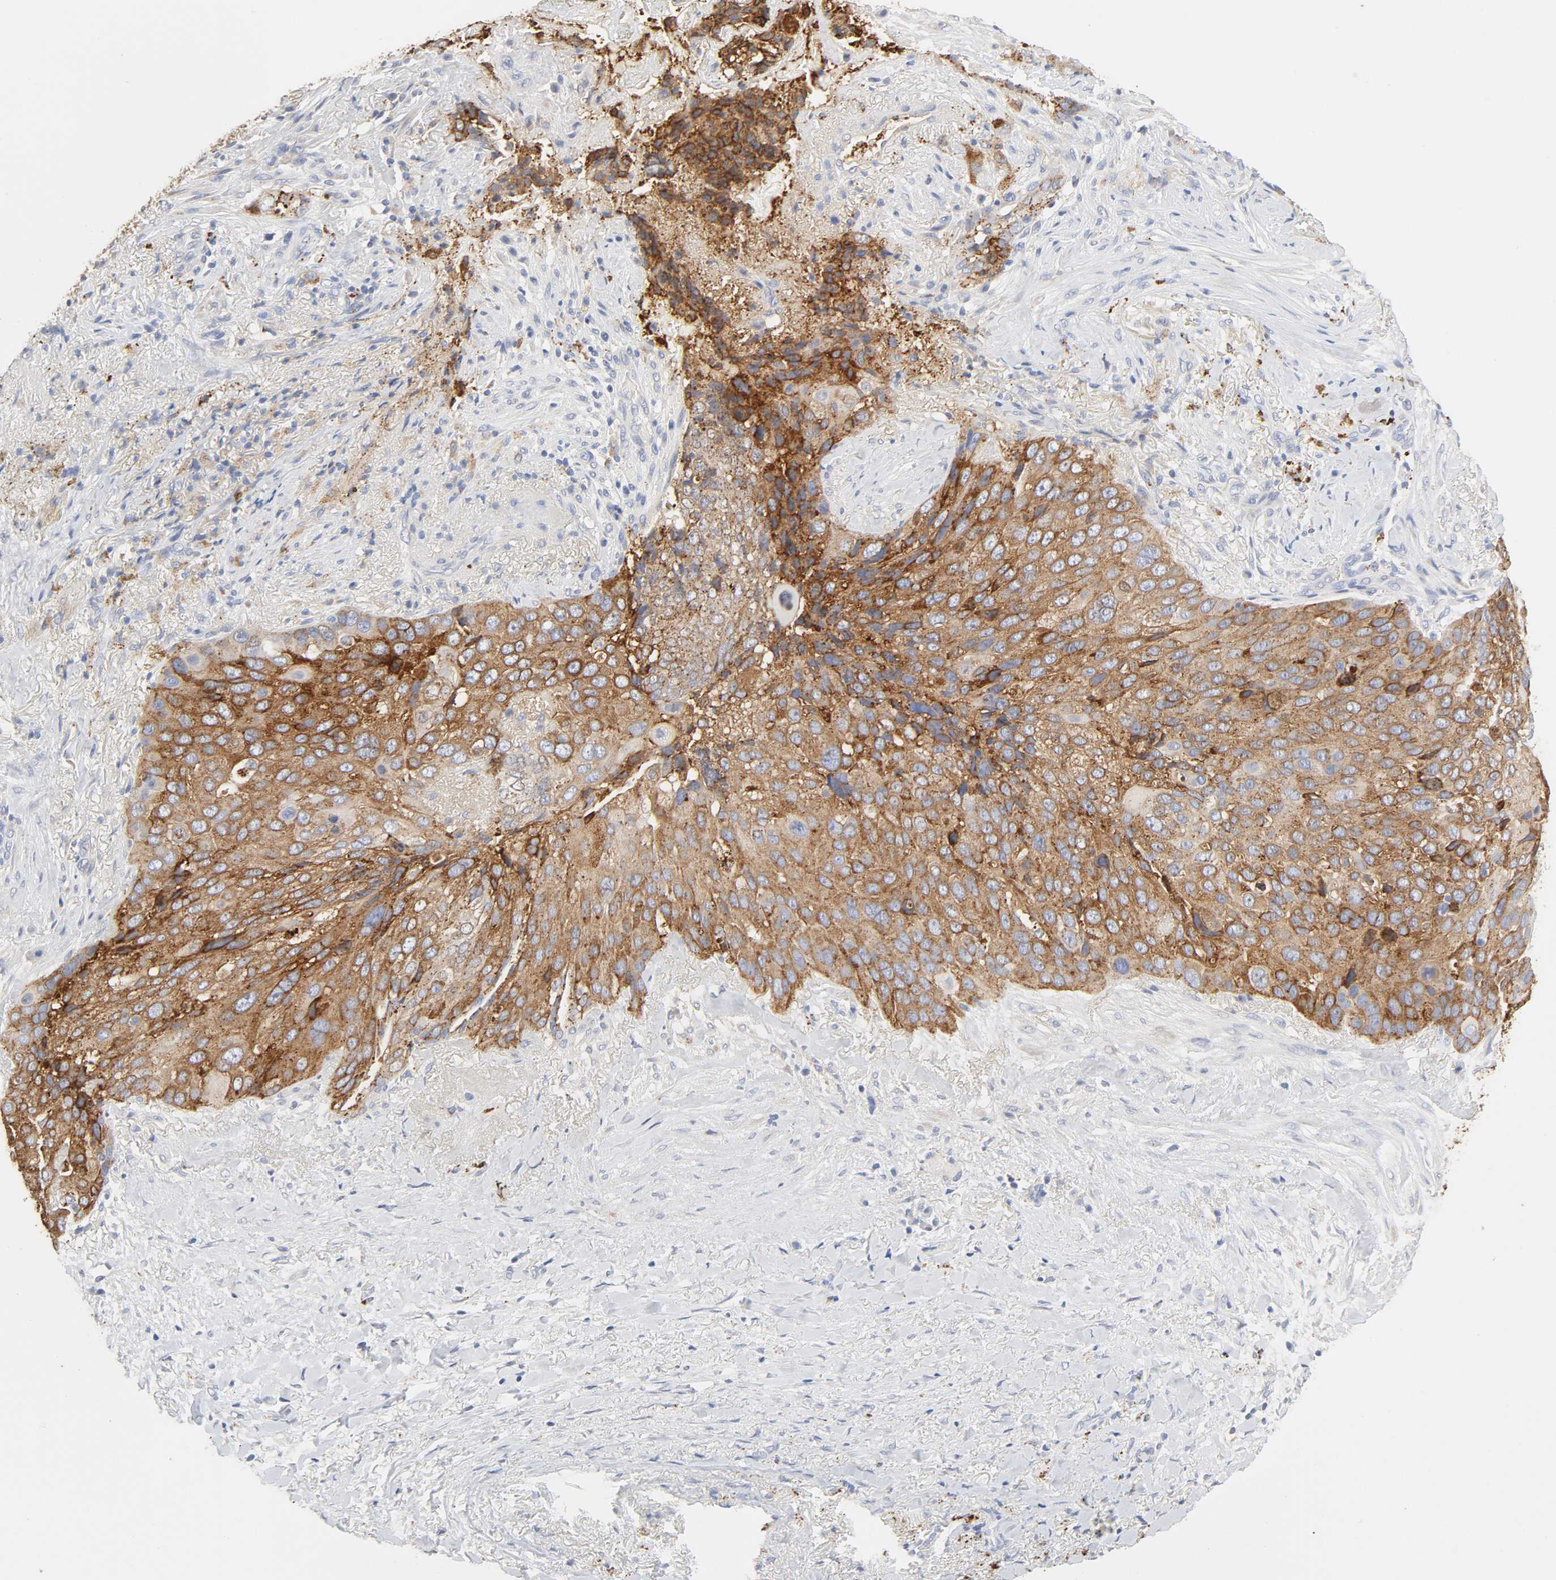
{"staining": {"intensity": "strong", "quantity": ">75%", "location": "cytoplasmic/membranous"}, "tissue": "lung cancer", "cell_type": "Tumor cells", "image_type": "cancer", "snomed": [{"axis": "morphology", "description": "Squamous cell carcinoma, NOS"}, {"axis": "topography", "description": "Lung"}], "caption": "Immunohistochemistry of human squamous cell carcinoma (lung) displays high levels of strong cytoplasmic/membranous expression in about >75% of tumor cells. (Brightfield microscopy of DAB IHC at high magnification).", "gene": "MAGEB17", "patient": {"sex": "male", "age": 54}}